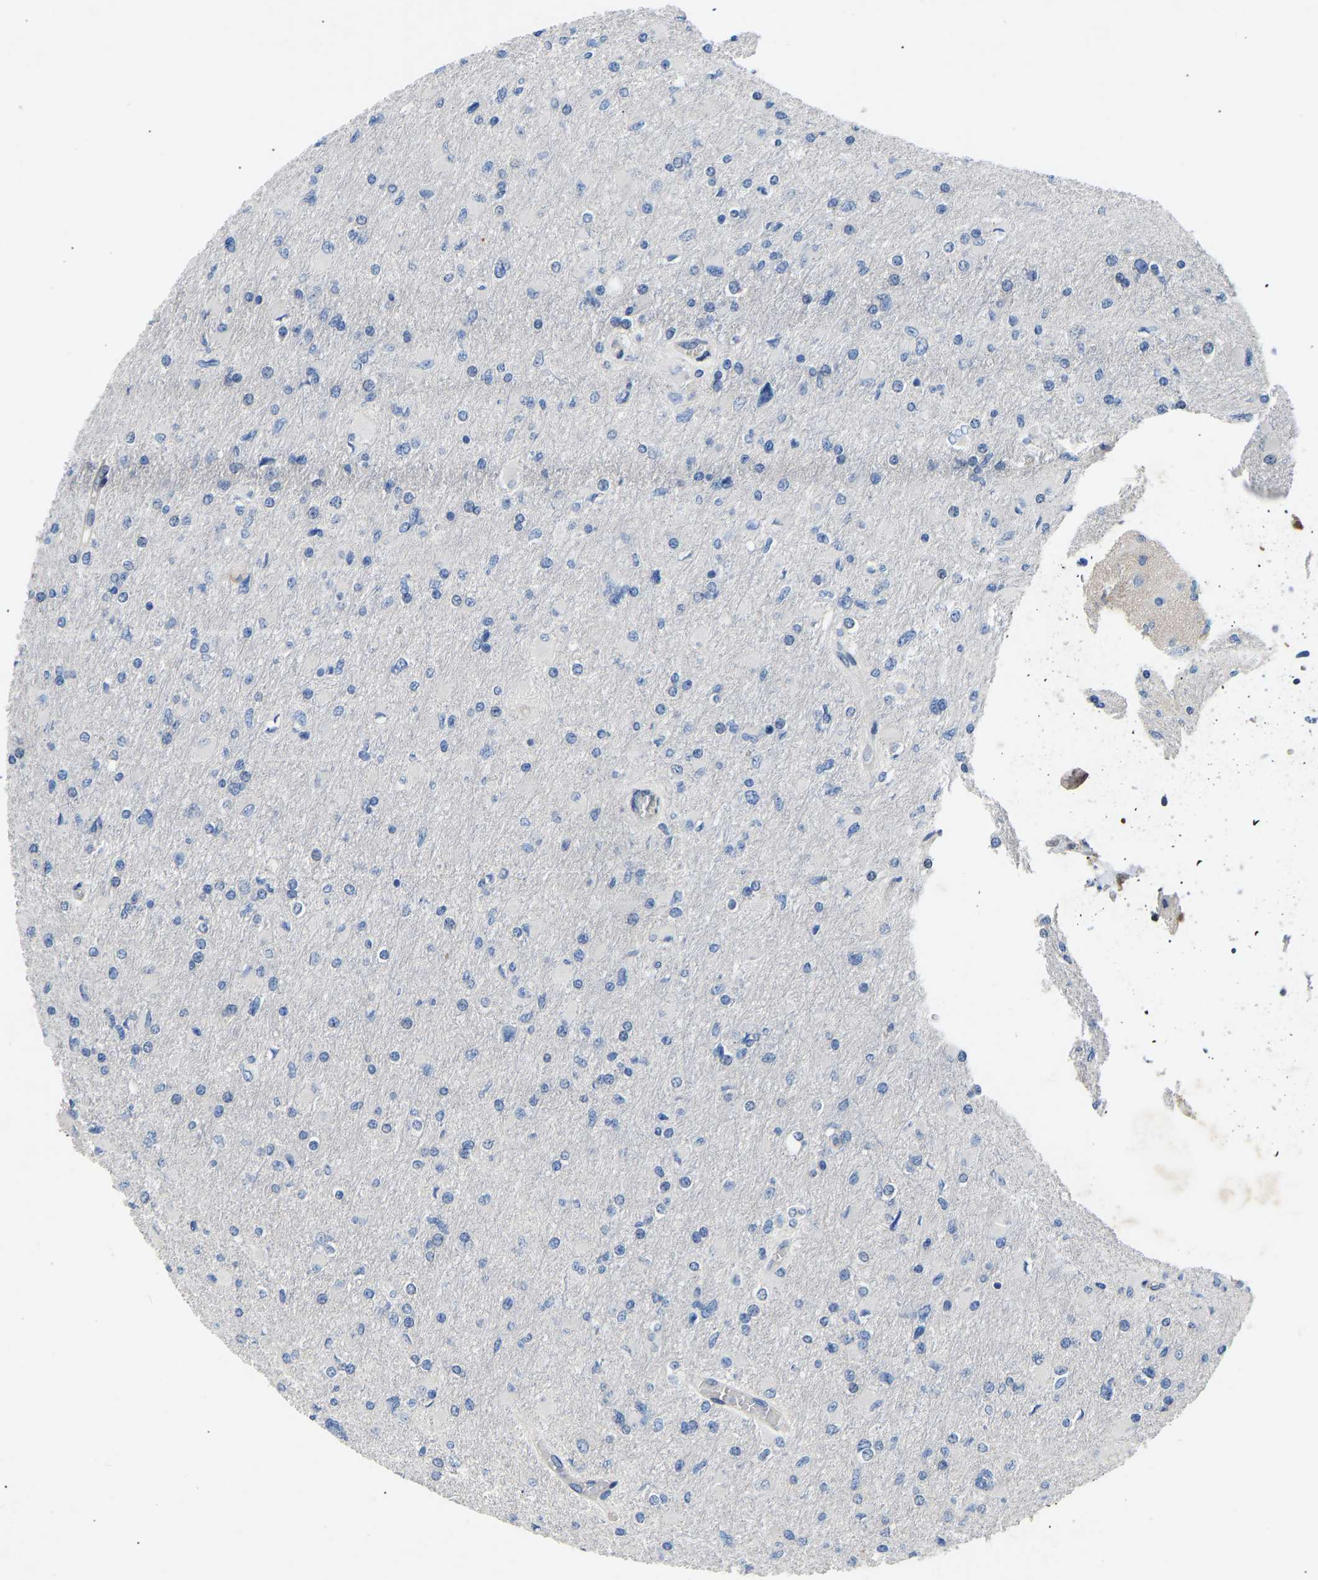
{"staining": {"intensity": "negative", "quantity": "none", "location": "none"}, "tissue": "glioma", "cell_type": "Tumor cells", "image_type": "cancer", "snomed": [{"axis": "morphology", "description": "Glioma, malignant, High grade"}, {"axis": "topography", "description": "Cerebral cortex"}], "caption": "Protein analysis of high-grade glioma (malignant) displays no significant staining in tumor cells.", "gene": "RBP1", "patient": {"sex": "female", "age": 36}}